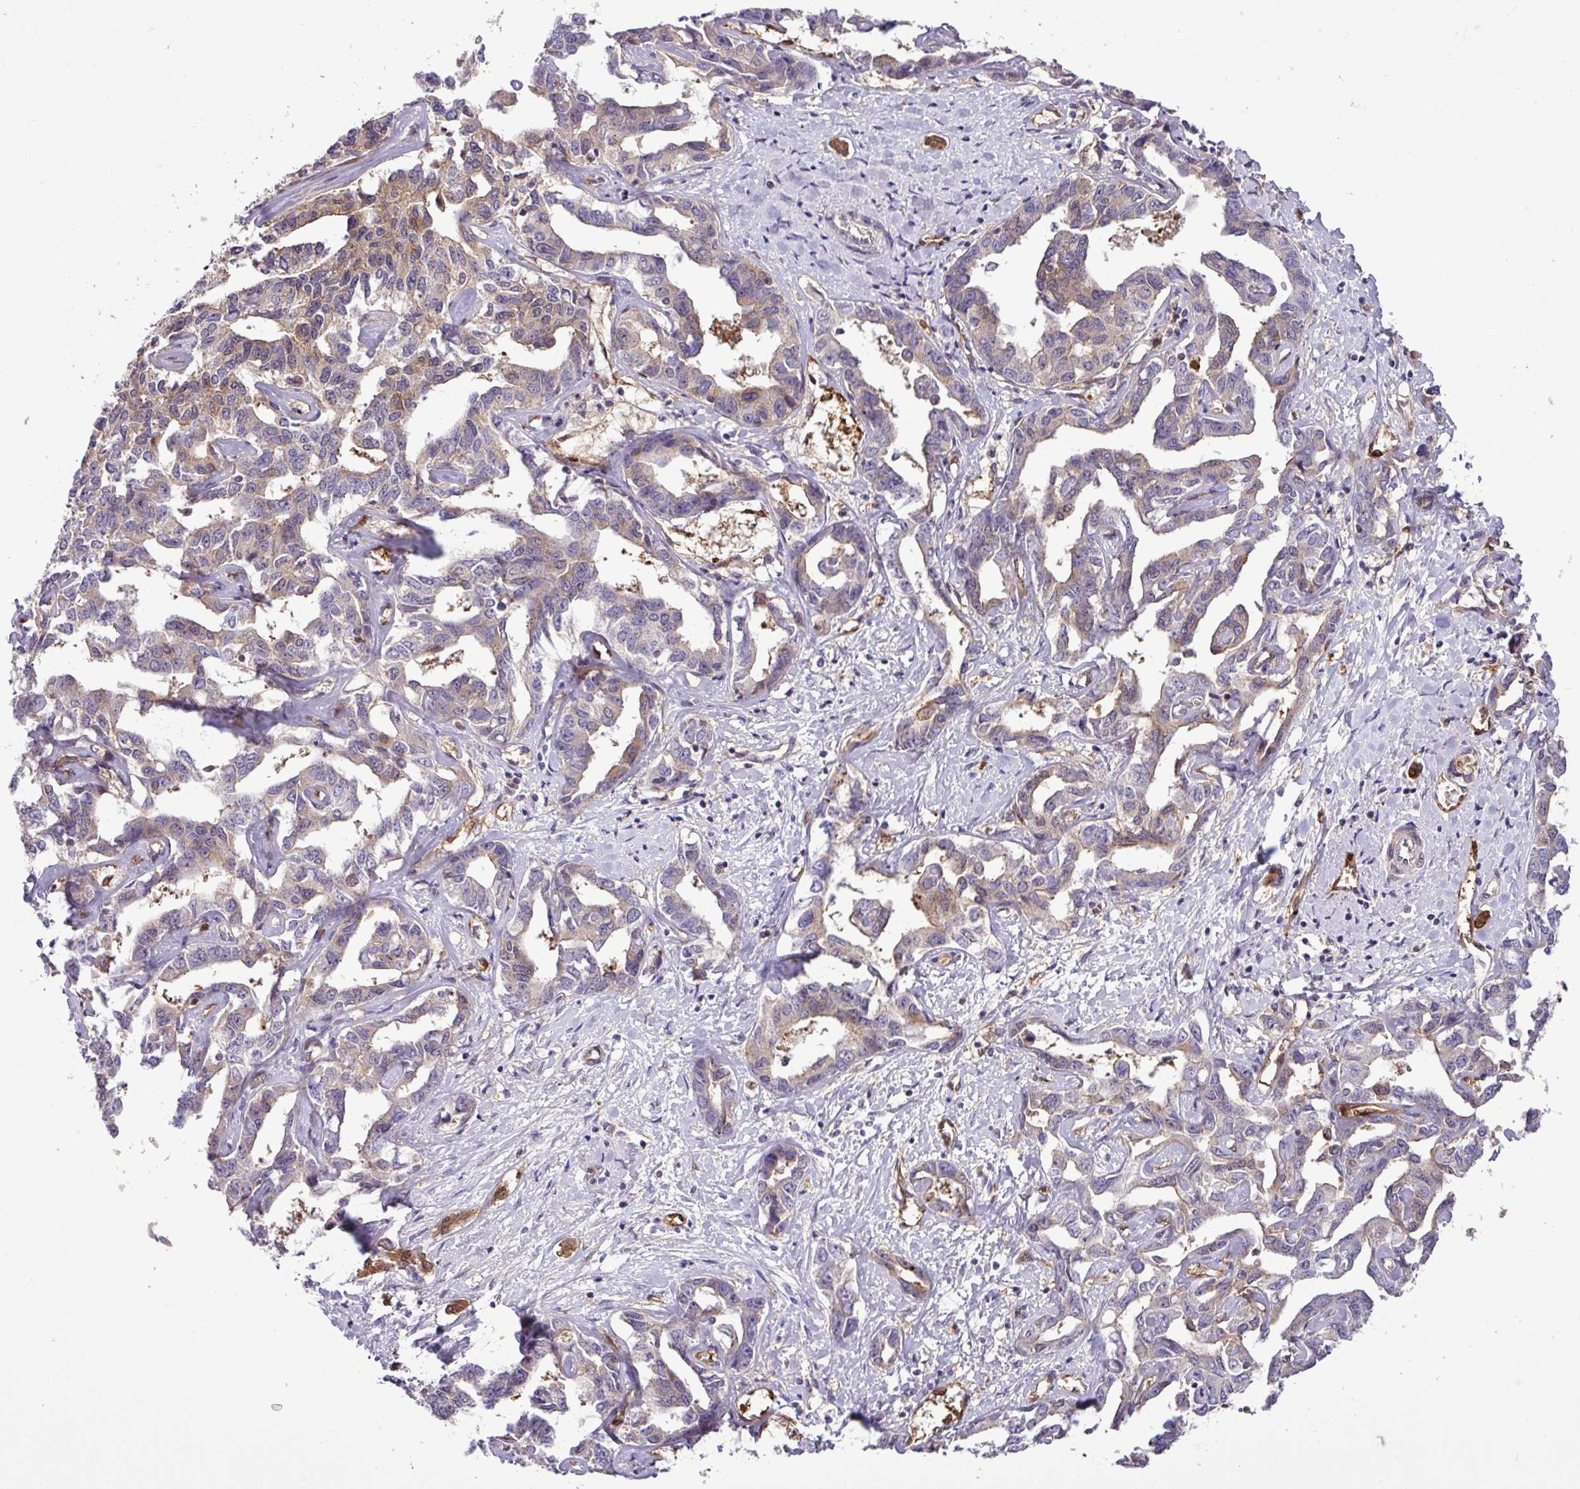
{"staining": {"intensity": "weak", "quantity": "<25%", "location": "cytoplasmic/membranous"}, "tissue": "liver cancer", "cell_type": "Tumor cells", "image_type": "cancer", "snomed": [{"axis": "morphology", "description": "Cholangiocarcinoma"}, {"axis": "topography", "description": "Liver"}], "caption": "The micrograph shows no significant positivity in tumor cells of liver cholangiocarcinoma.", "gene": "CARHSP1", "patient": {"sex": "male", "age": 59}}